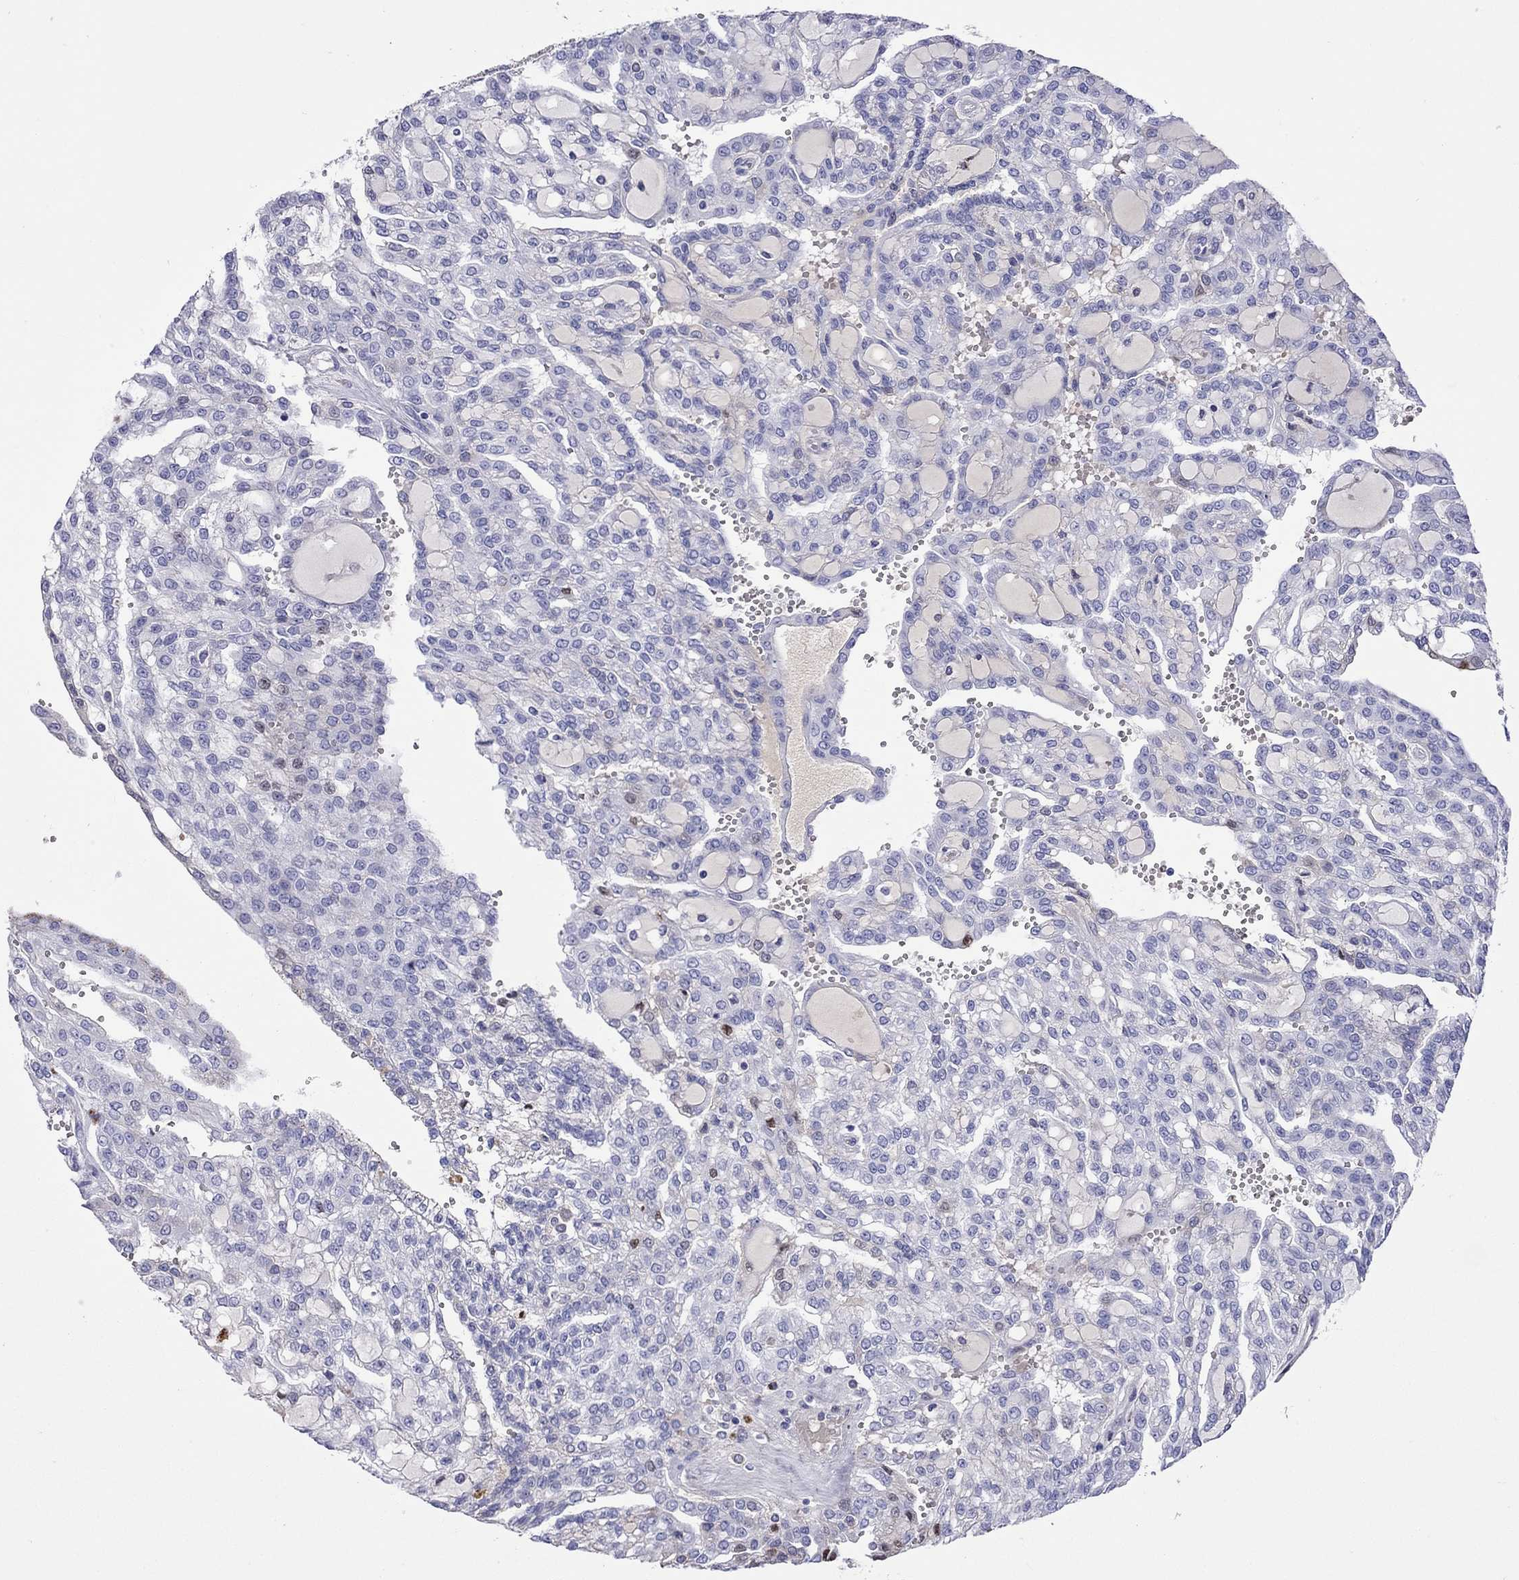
{"staining": {"intensity": "negative", "quantity": "none", "location": "none"}, "tissue": "renal cancer", "cell_type": "Tumor cells", "image_type": "cancer", "snomed": [{"axis": "morphology", "description": "Adenocarcinoma, NOS"}, {"axis": "topography", "description": "Kidney"}], "caption": "The photomicrograph exhibits no significant positivity in tumor cells of renal cancer. (DAB (3,3'-diaminobenzidine) immunohistochemistry with hematoxylin counter stain).", "gene": "SERPINA3", "patient": {"sex": "male", "age": 63}}